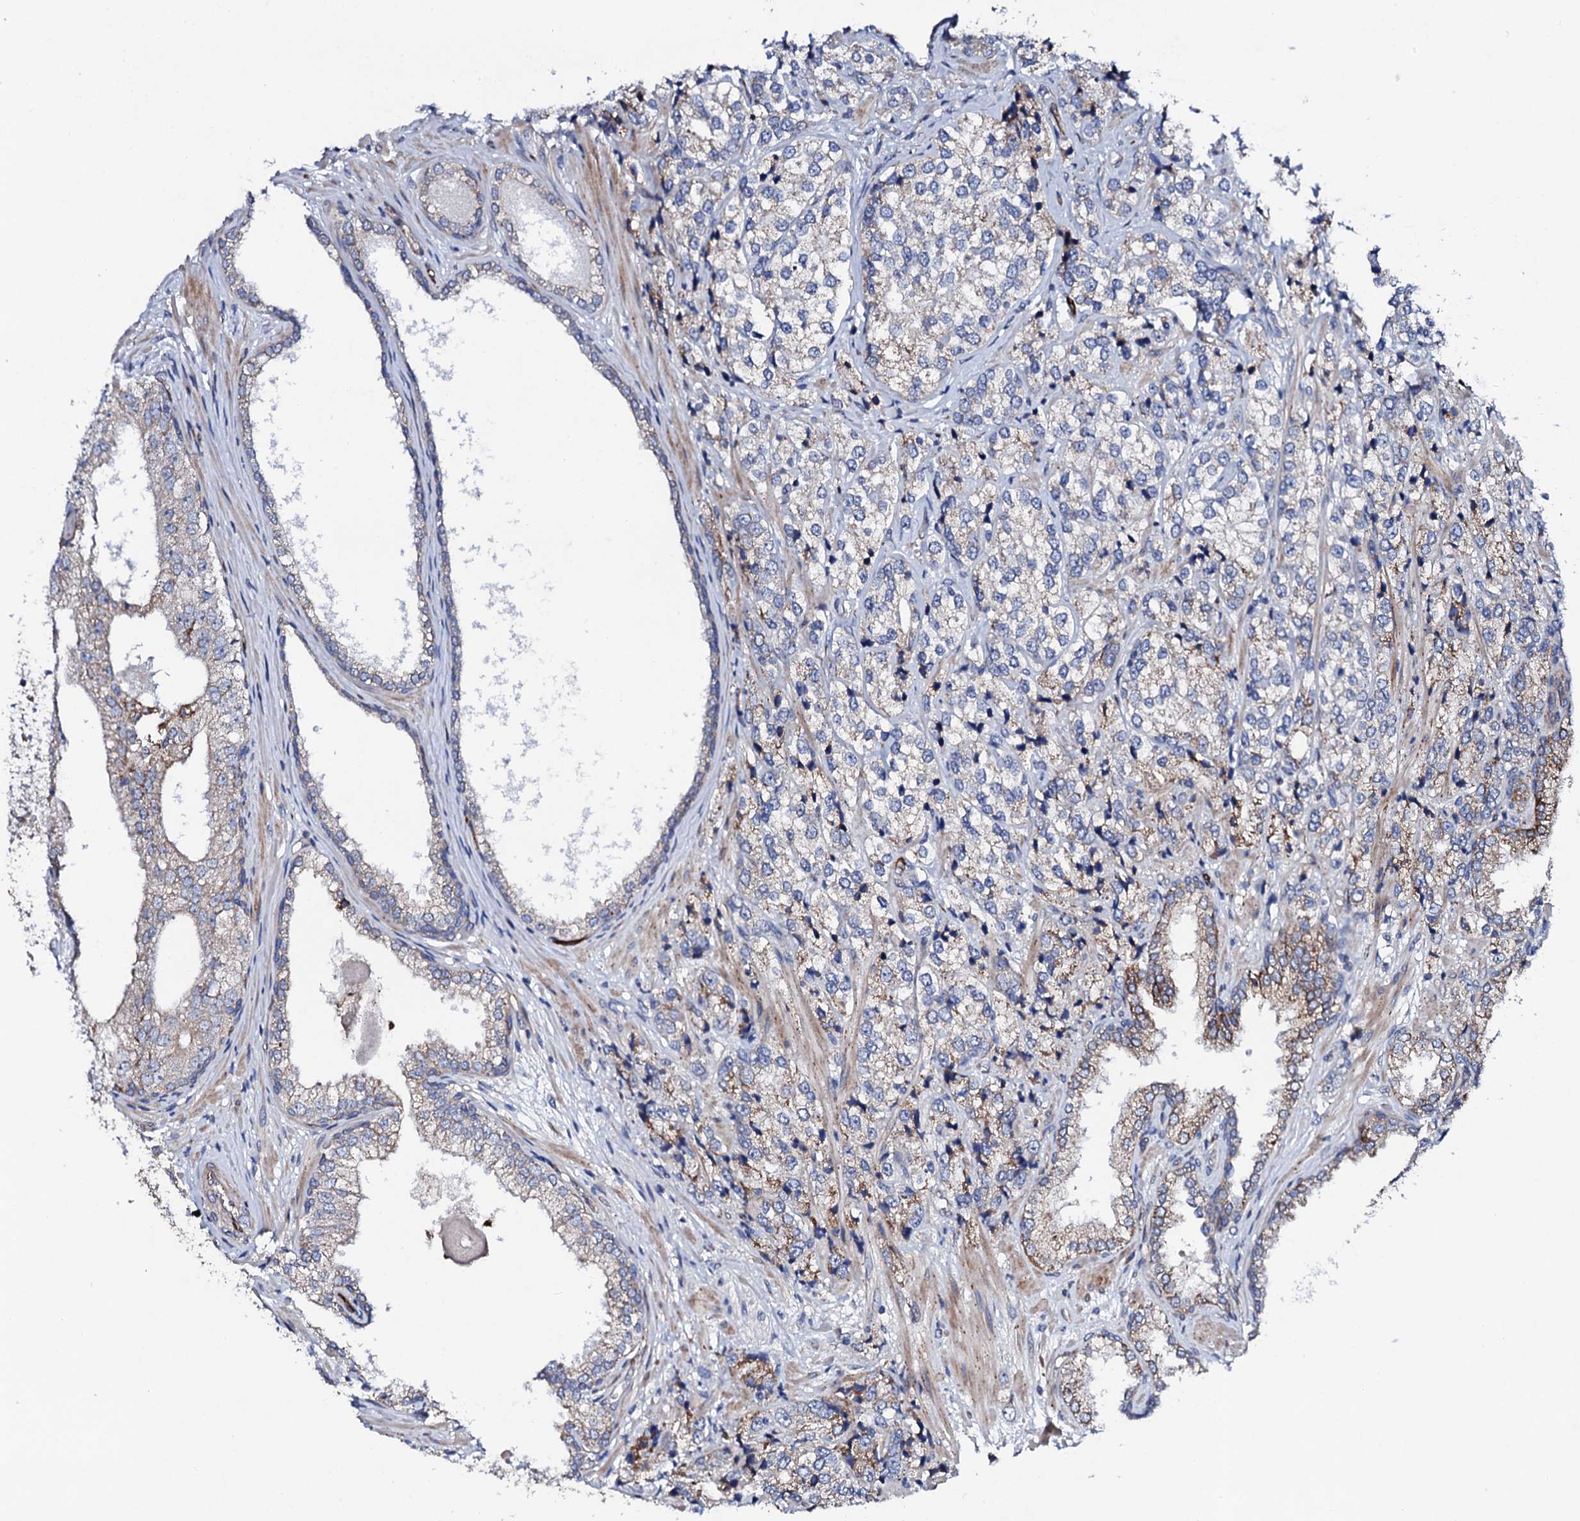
{"staining": {"intensity": "moderate", "quantity": "25%-75%", "location": "cytoplasmic/membranous"}, "tissue": "prostate cancer", "cell_type": "Tumor cells", "image_type": "cancer", "snomed": [{"axis": "morphology", "description": "Adenocarcinoma, High grade"}, {"axis": "topography", "description": "Prostate"}], "caption": "Tumor cells show medium levels of moderate cytoplasmic/membranous staining in about 25%-75% of cells in adenocarcinoma (high-grade) (prostate). The staining is performed using DAB (3,3'-diaminobenzidine) brown chromogen to label protein expression. The nuclei are counter-stained blue using hematoxylin.", "gene": "DBX1", "patient": {"sex": "male", "age": 69}}